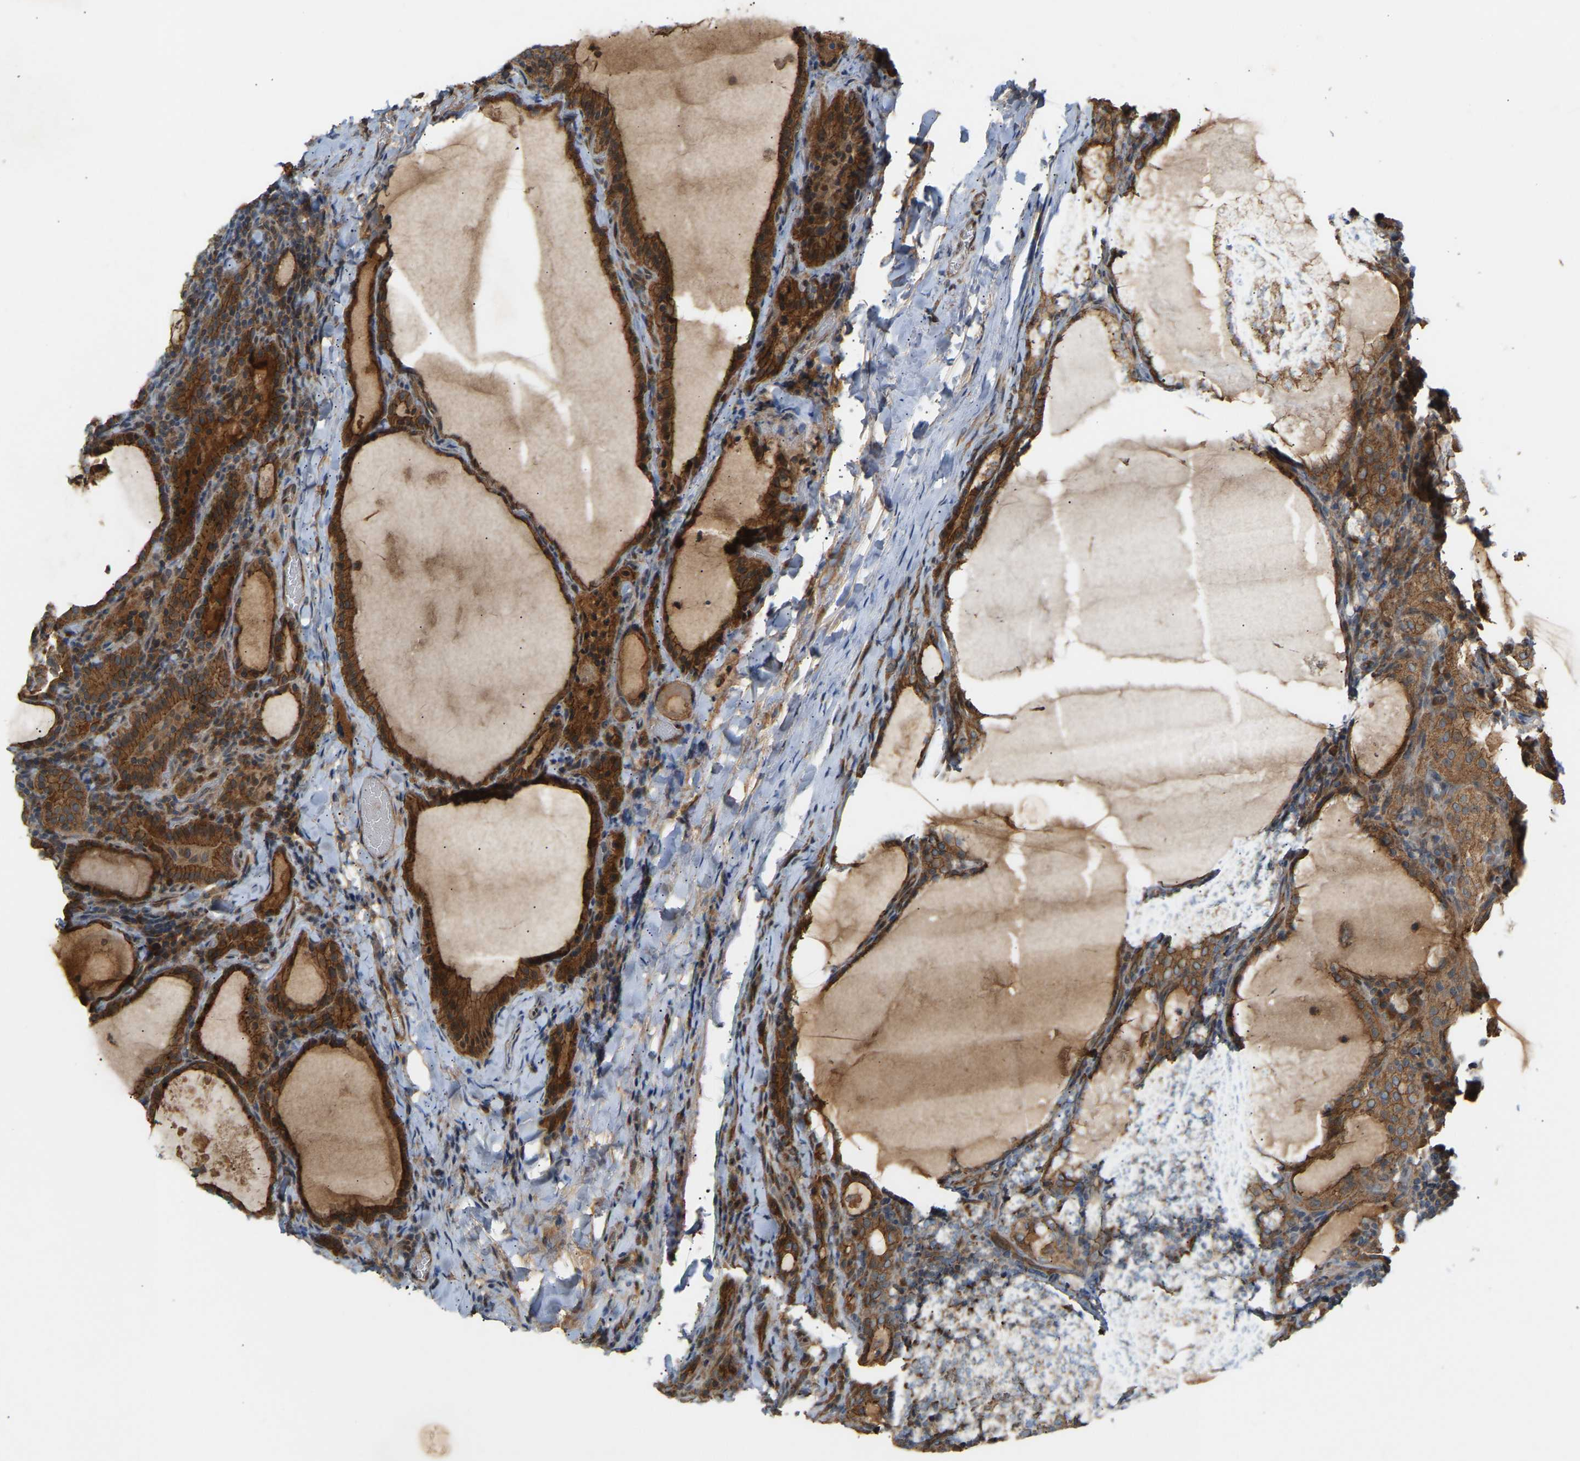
{"staining": {"intensity": "moderate", "quantity": ">75%", "location": "cytoplasmic/membranous"}, "tissue": "thyroid cancer", "cell_type": "Tumor cells", "image_type": "cancer", "snomed": [{"axis": "morphology", "description": "Papillary adenocarcinoma, NOS"}, {"axis": "topography", "description": "Thyroid gland"}], "caption": "Thyroid papillary adenocarcinoma stained with a protein marker reveals moderate staining in tumor cells.", "gene": "PTCD1", "patient": {"sex": "female", "age": 42}}